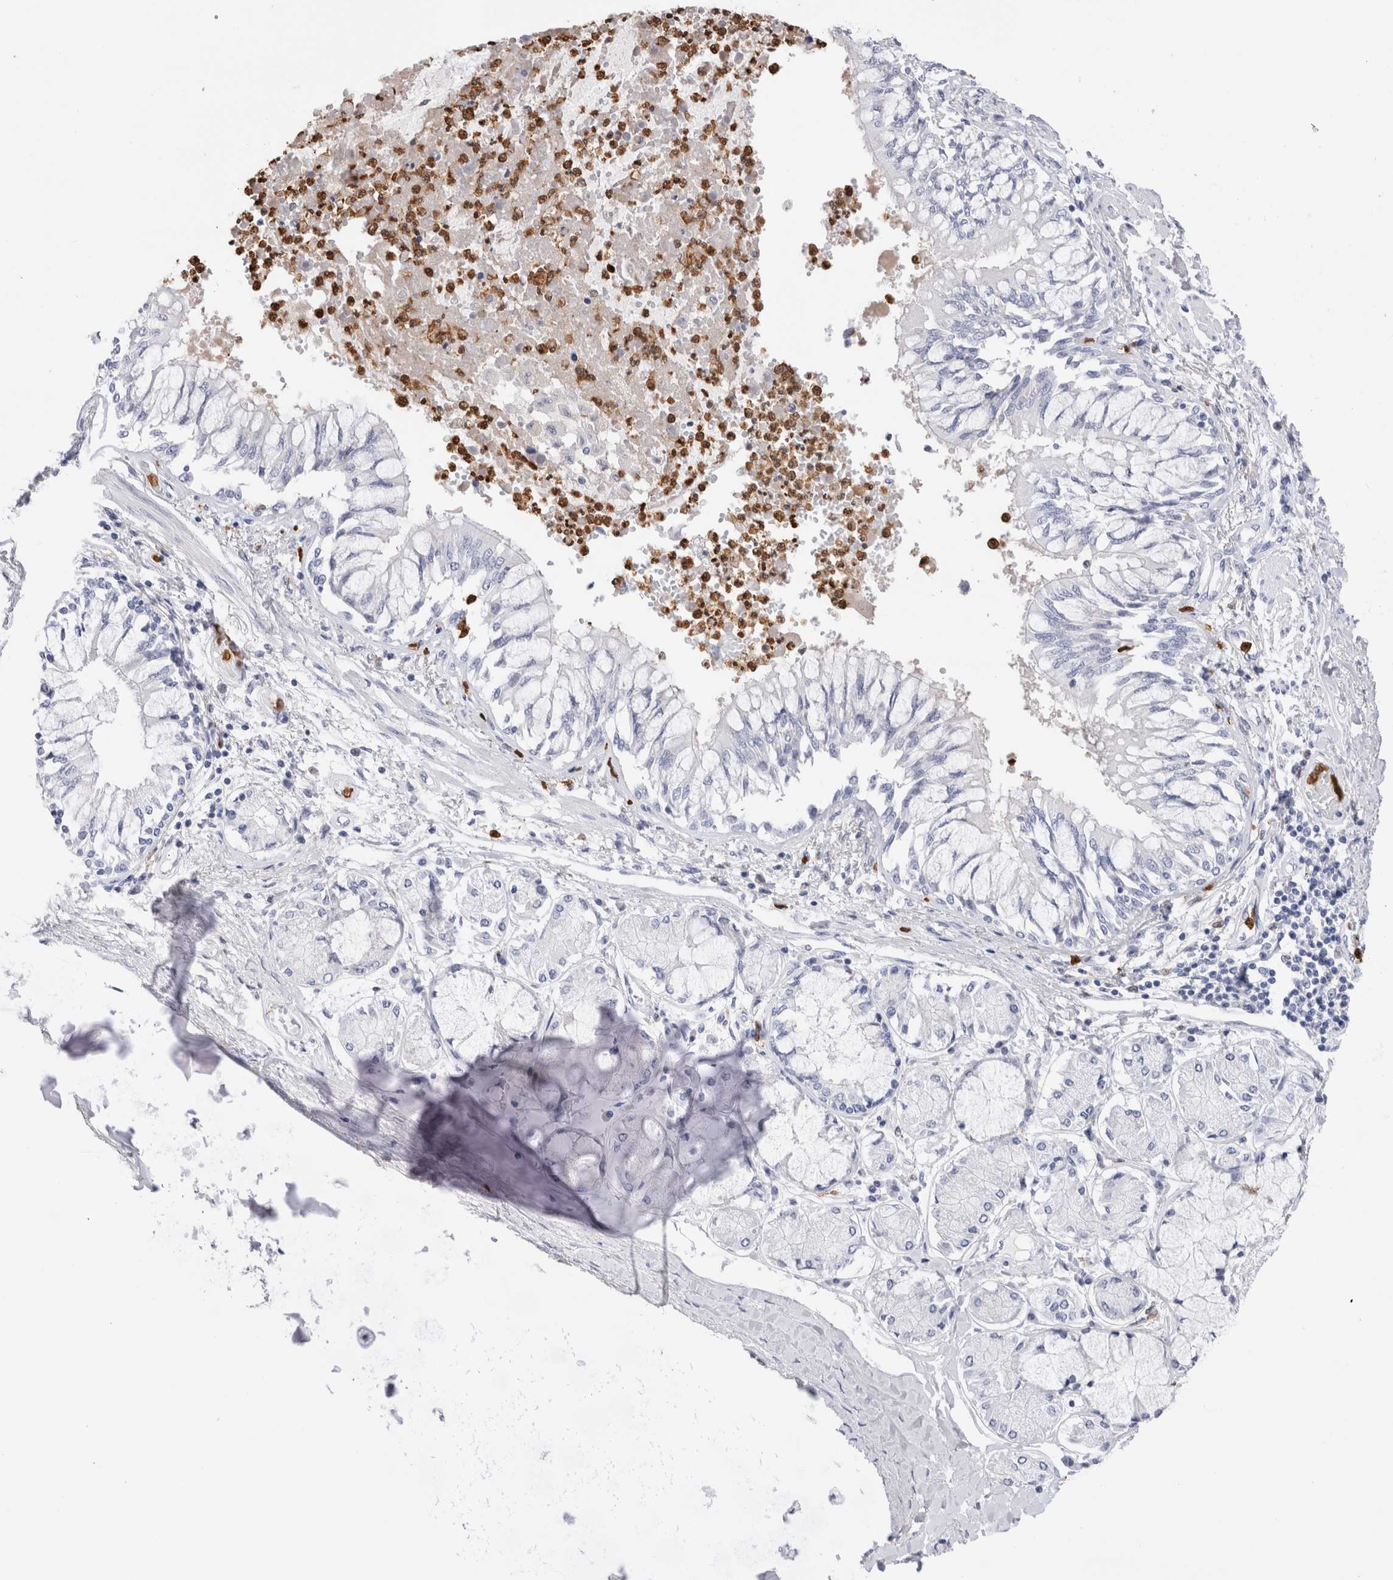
{"staining": {"intensity": "negative", "quantity": "none", "location": "none"}, "tissue": "bronchus", "cell_type": "Respiratory epithelial cells", "image_type": "normal", "snomed": [{"axis": "morphology", "description": "Normal tissue, NOS"}, {"axis": "topography", "description": "Cartilage tissue"}, {"axis": "topography", "description": "Bronchus"}, {"axis": "topography", "description": "Lung"}], "caption": "High power microscopy histopathology image of an IHC micrograph of benign bronchus, revealing no significant staining in respiratory epithelial cells. Nuclei are stained in blue.", "gene": "SLC10A5", "patient": {"sex": "female", "age": 49}}